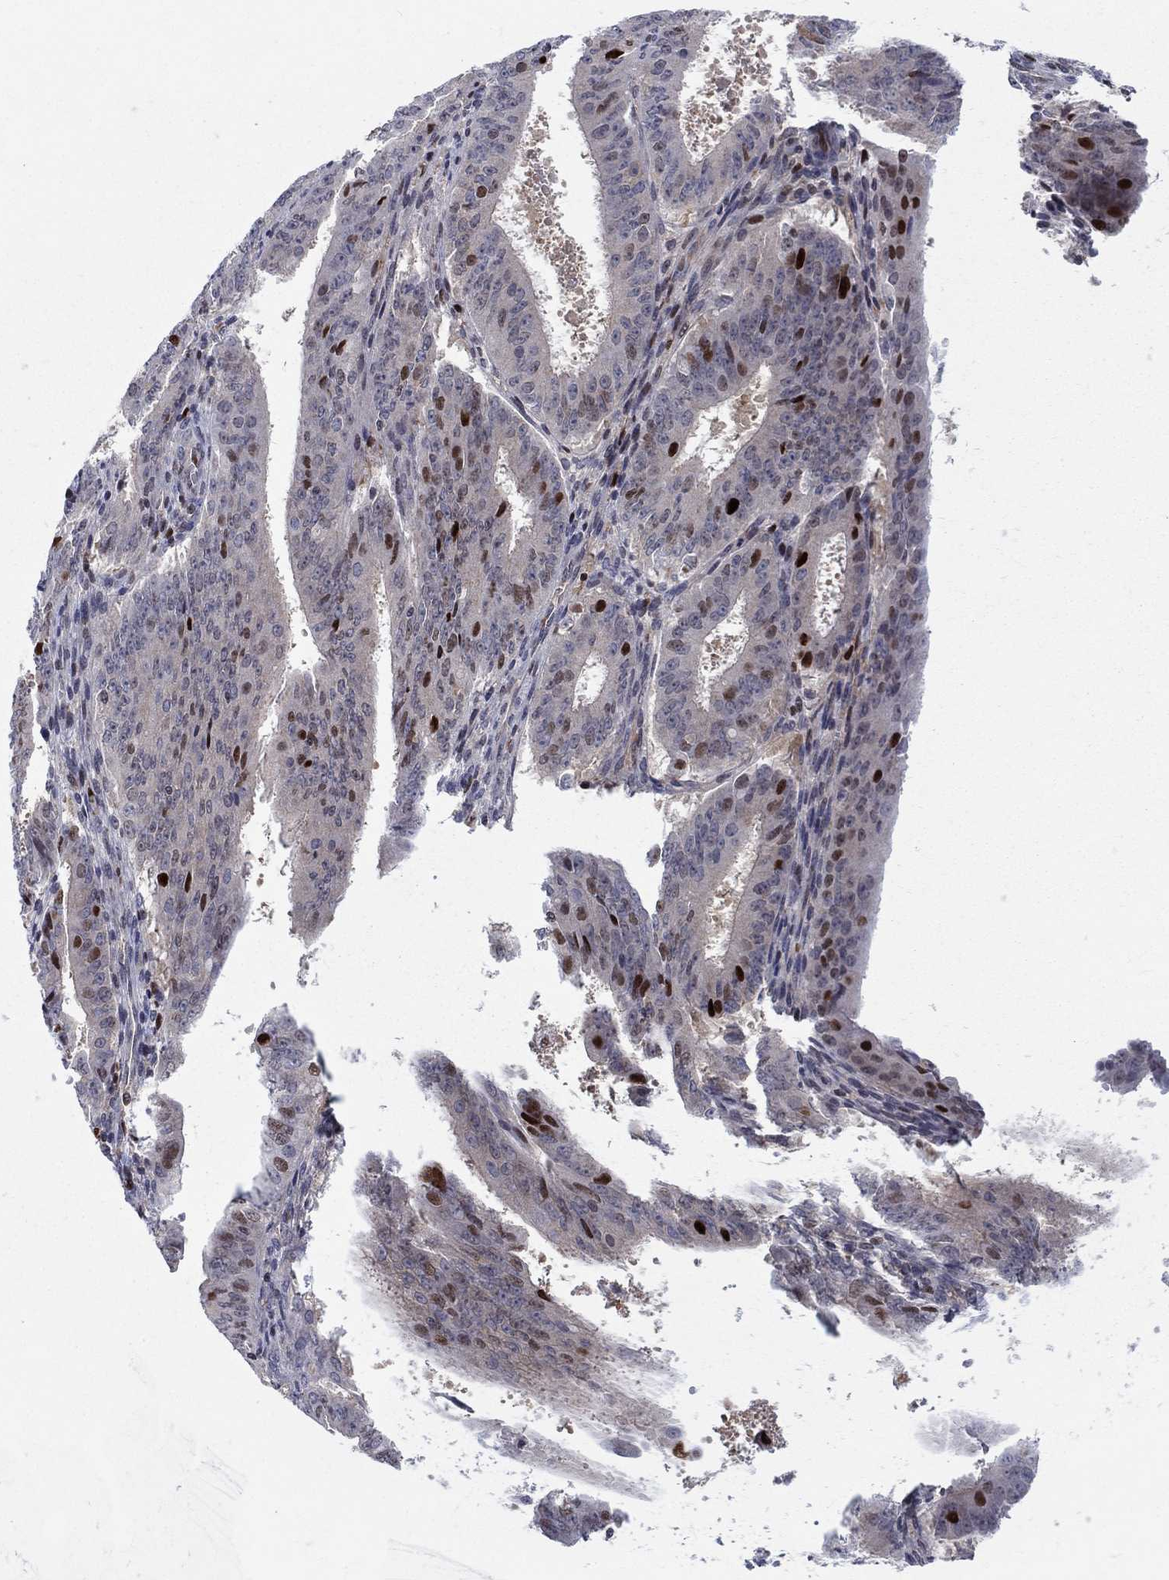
{"staining": {"intensity": "strong", "quantity": "25%-75%", "location": "nuclear"}, "tissue": "ovarian cancer", "cell_type": "Tumor cells", "image_type": "cancer", "snomed": [{"axis": "morphology", "description": "Carcinoma, endometroid"}, {"axis": "topography", "description": "Ovary"}], "caption": "Immunohistochemical staining of ovarian endometroid carcinoma displays high levels of strong nuclear staining in about 25%-75% of tumor cells.", "gene": "ZNHIT3", "patient": {"sex": "female", "age": 42}}